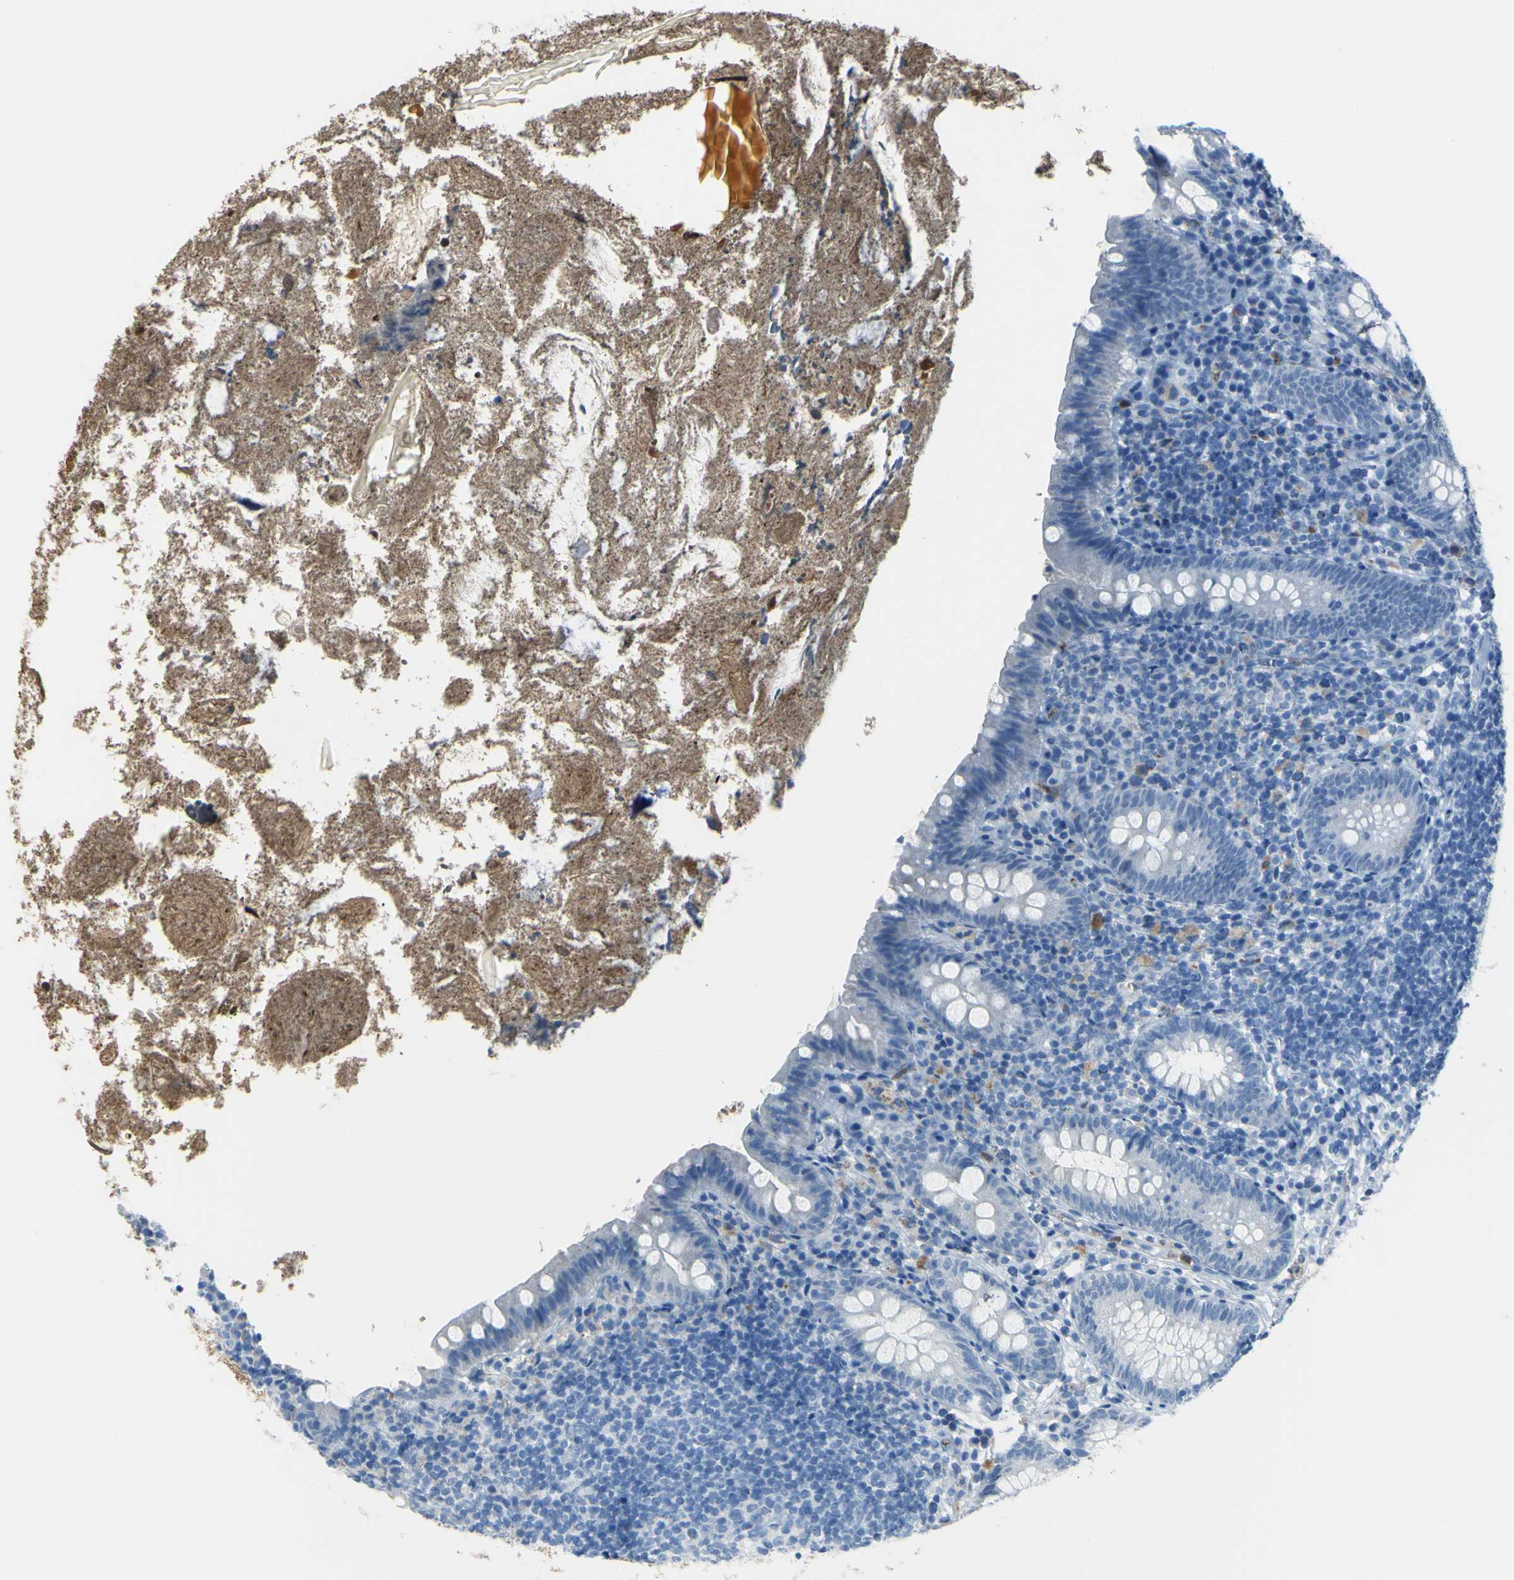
{"staining": {"intensity": "negative", "quantity": "none", "location": "none"}, "tissue": "appendix", "cell_type": "Glandular cells", "image_type": "normal", "snomed": [{"axis": "morphology", "description": "Normal tissue, NOS"}, {"axis": "topography", "description": "Appendix"}], "caption": "IHC of normal appendix reveals no staining in glandular cells.", "gene": "ZNF557", "patient": {"sex": "male", "age": 52}}